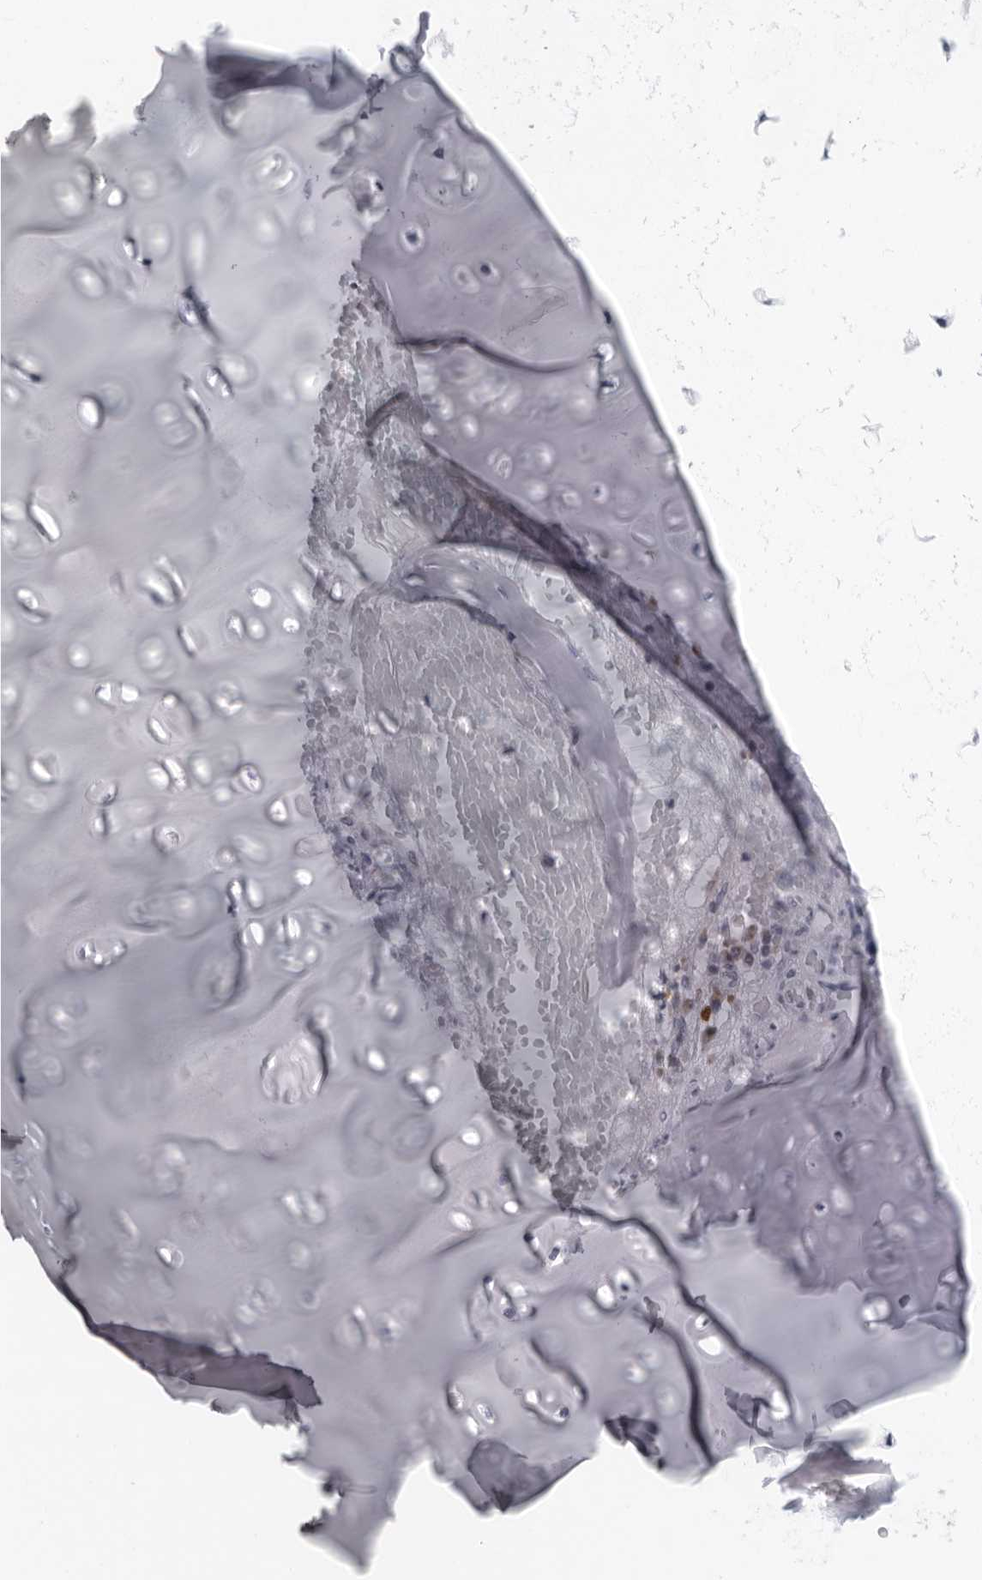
{"staining": {"intensity": "negative", "quantity": "none", "location": "none"}, "tissue": "adipose tissue", "cell_type": "Adipocytes", "image_type": "normal", "snomed": [{"axis": "morphology", "description": "Normal tissue, NOS"}, {"axis": "morphology", "description": "Basal cell carcinoma"}, {"axis": "topography", "description": "Cartilage tissue"}, {"axis": "topography", "description": "Nasopharynx"}, {"axis": "topography", "description": "Oral tissue"}], "caption": "Immunohistochemistry of normal adipose tissue shows no positivity in adipocytes.", "gene": "CPT2", "patient": {"sex": "female", "age": 77}}